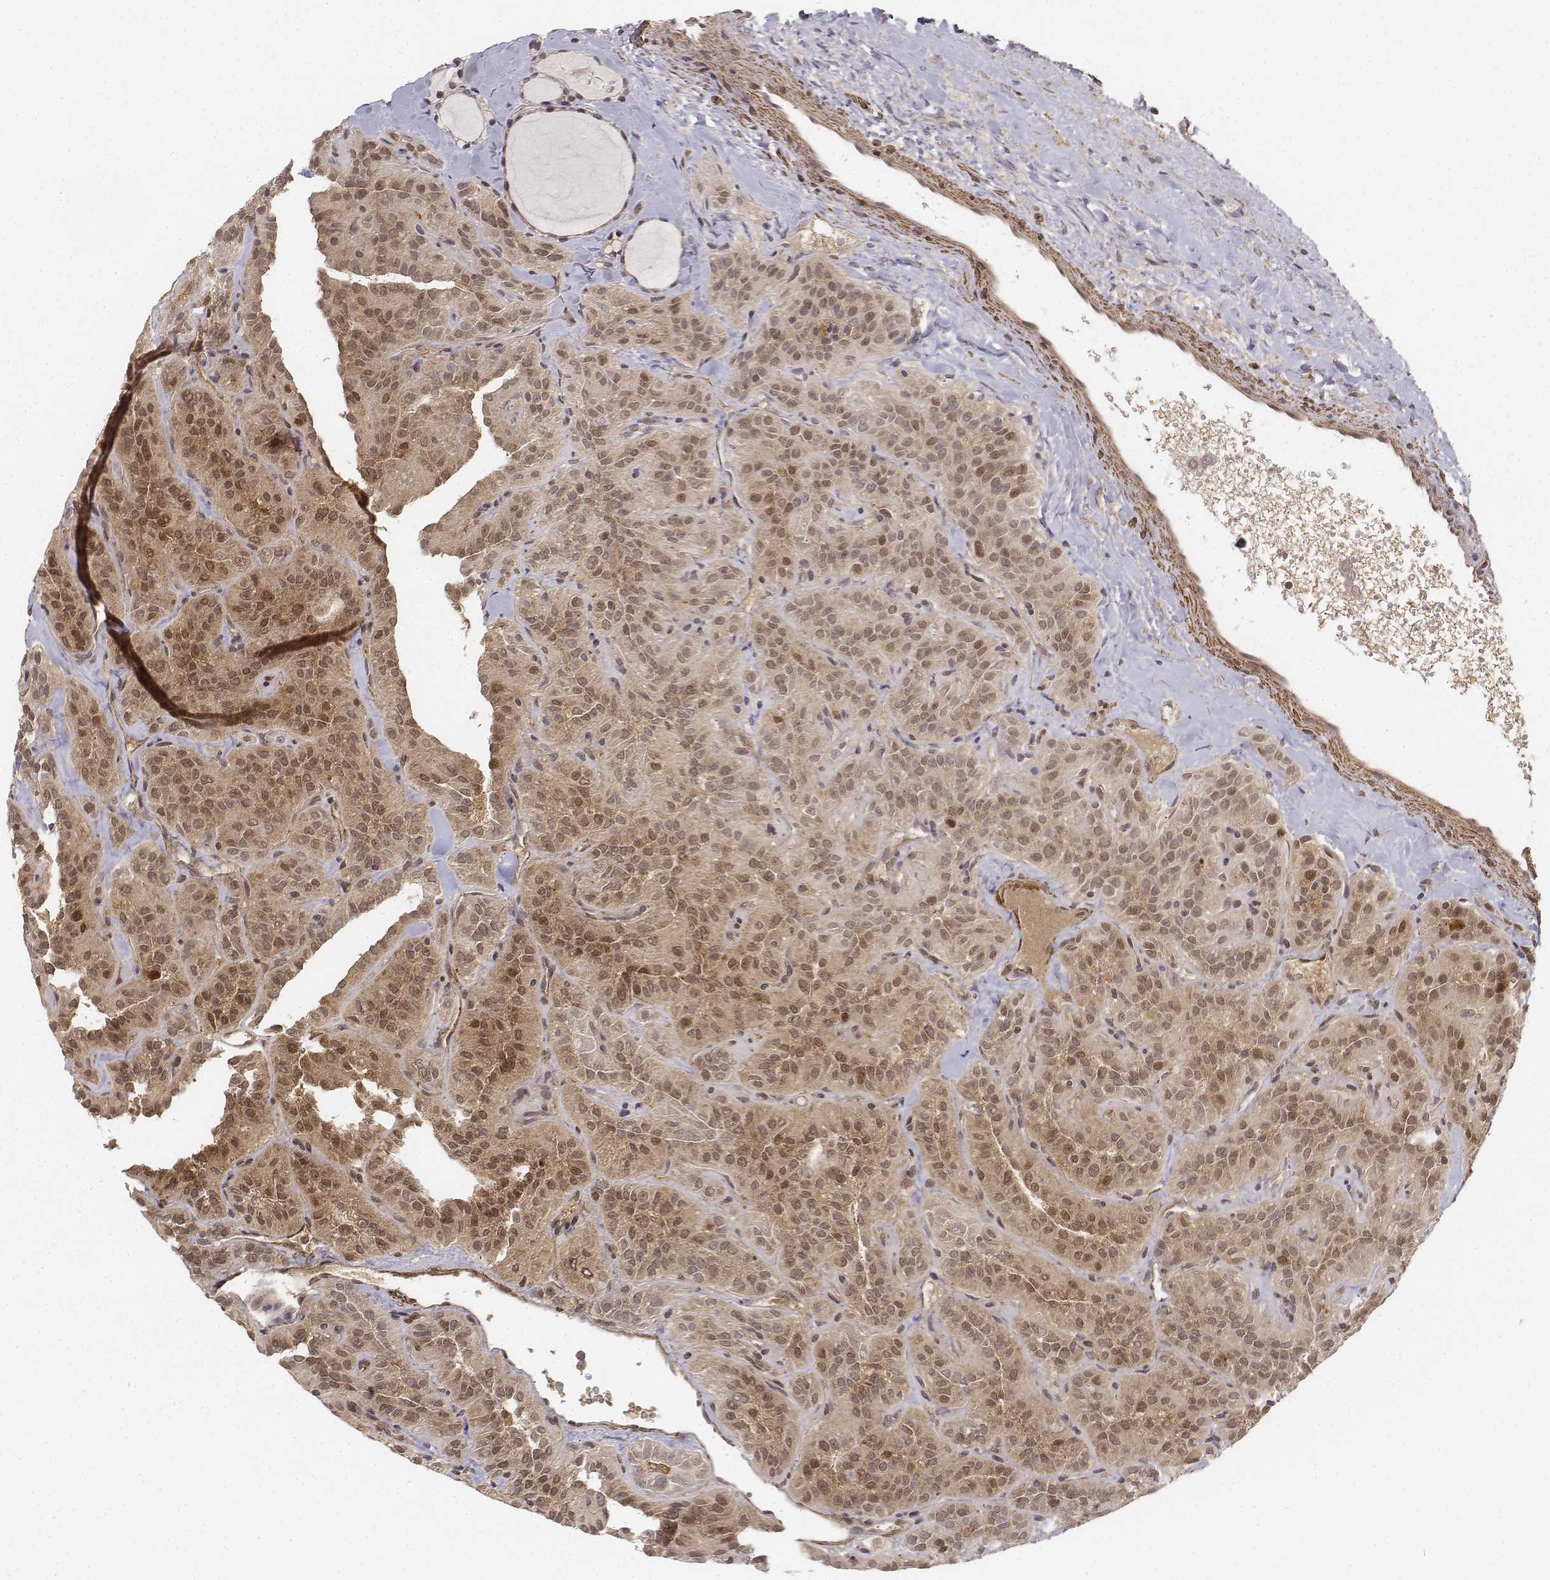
{"staining": {"intensity": "moderate", "quantity": ">75%", "location": "cytoplasmic/membranous,nuclear"}, "tissue": "thyroid cancer", "cell_type": "Tumor cells", "image_type": "cancer", "snomed": [{"axis": "morphology", "description": "Papillary adenocarcinoma, NOS"}, {"axis": "topography", "description": "Thyroid gland"}], "caption": "Protein staining of thyroid papillary adenocarcinoma tissue displays moderate cytoplasmic/membranous and nuclear positivity in approximately >75% of tumor cells.", "gene": "ZFYVE19", "patient": {"sex": "female", "age": 45}}